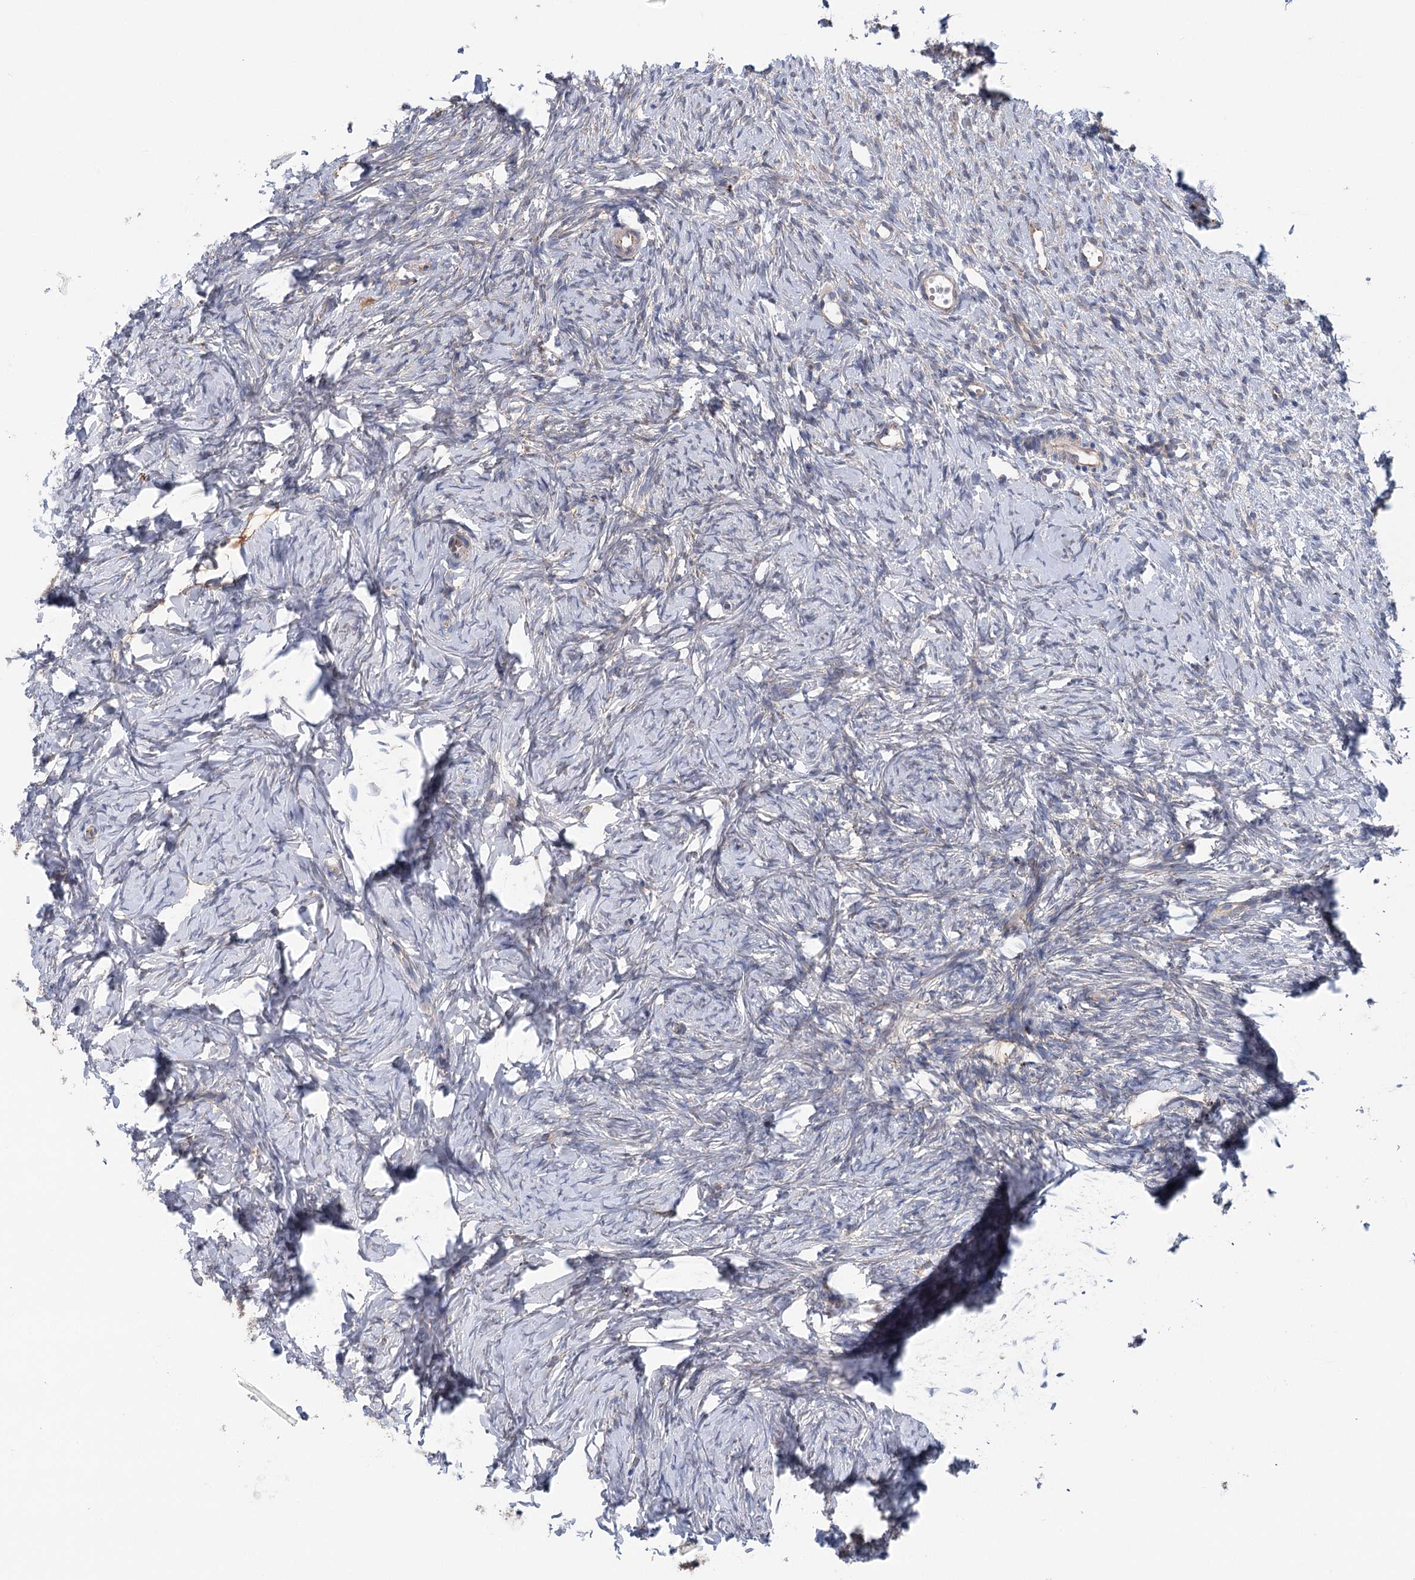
{"staining": {"intensity": "moderate", "quantity": "<25%", "location": "cytoplasmic/membranous"}, "tissue": "ovary", "cell_type": "Ovarian stroma cells", "image_type": "normal", "snomed": [{"axis": "morphology", "description": "Normal tissue, NOS"}, {"axis": "topography", "description": "Ovary"}], "caption": "A high-resolution photomicrograph shows IHC staining of benign ovary, which demonstrates moderate cytoplasmic/membranous staining in approximately <25% of ovarian stroma cells.", "gene": "METTL24", "patient": {"sex": "female", "age": 51}}